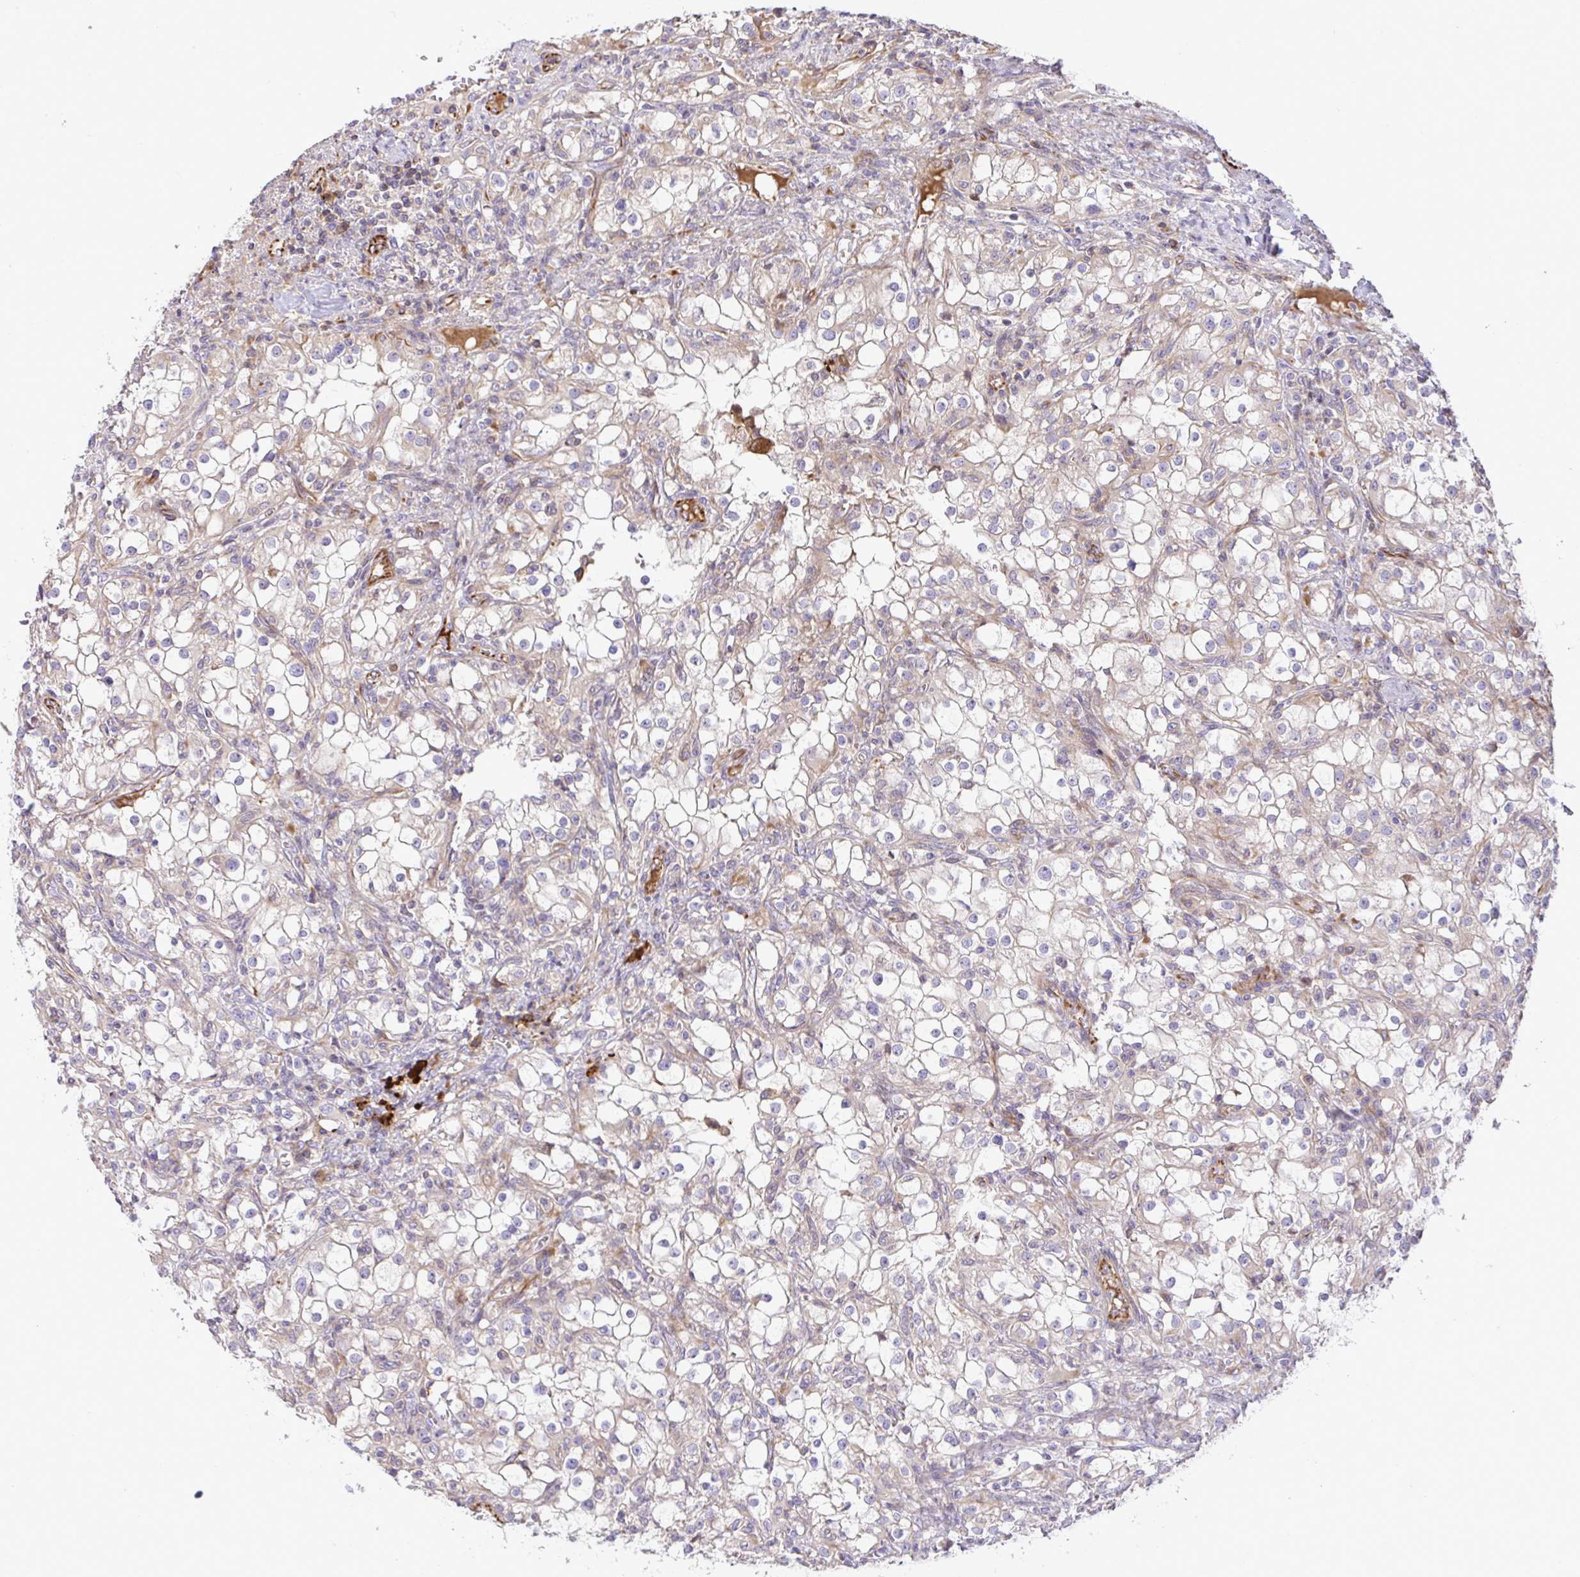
{"staining": {"intensity": "weak", "quantity": "<25%", "location": "cytoplasmic/membranous"}, "tissue": "renal cancer", "cell_type": "Tumor cells", "image_type": "cancer", "snomed": [{"axis": "morphology", "description": "Adenocarcinoma, NOS"}, {"axis": "topography", "description": "Kidney"}], "caption": "Immunohistochemistry (IHC) histopathology image of neoplastic tissue: renal cancer (adenocarcinoma) stained with DAB (3,3'-diaminobenzidine) shows no significant protein positivity in tumor cells.", "gene": "GRID2", "patient": {"sex": "female", "age": 74}}